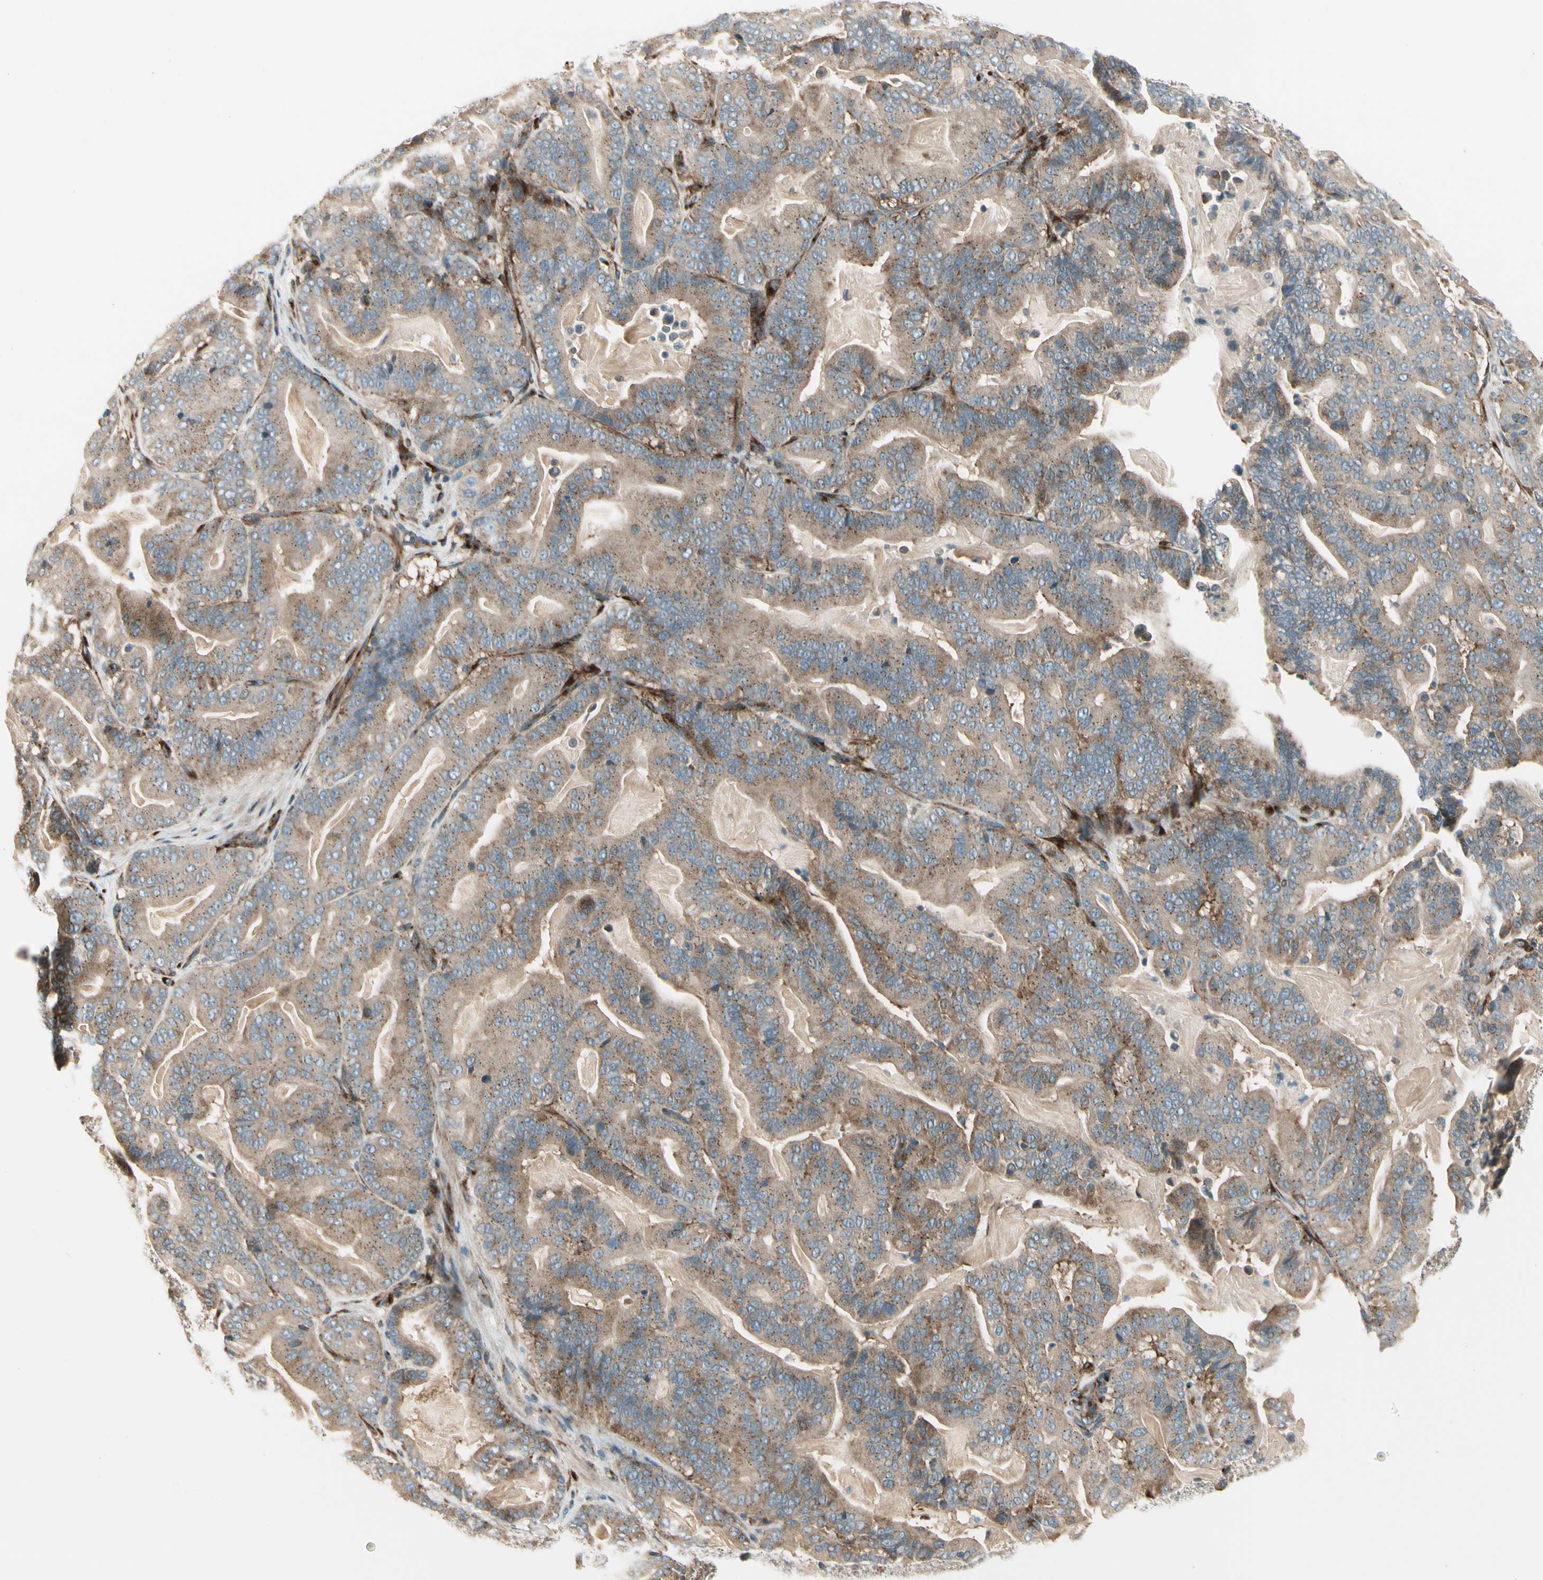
{"staining": {"intensity": "moderate", "quantity": ">75%", "location": "cytoplasmic/membranous"}, "tissue": "pancreatic cancer", "cell_type": "Tumor cells", "image_type": "cancer", "snomed": [{"axis": "morphology", "description": "Adenocarcinoma, NOS"}, {"axis": "topography", "description": "Pancreas"}], "caption": "Tumor cells demonstrate medium levels of moderate cytoplasmic/membranous staining in approximately >75% of cells in human pancreatic cancer (adenocarcinoma). The protein is shown in brown color, while the nuclei are stained blue.", "gene": "MANSC1", "patient": {"sex": "male", "age": 63}}